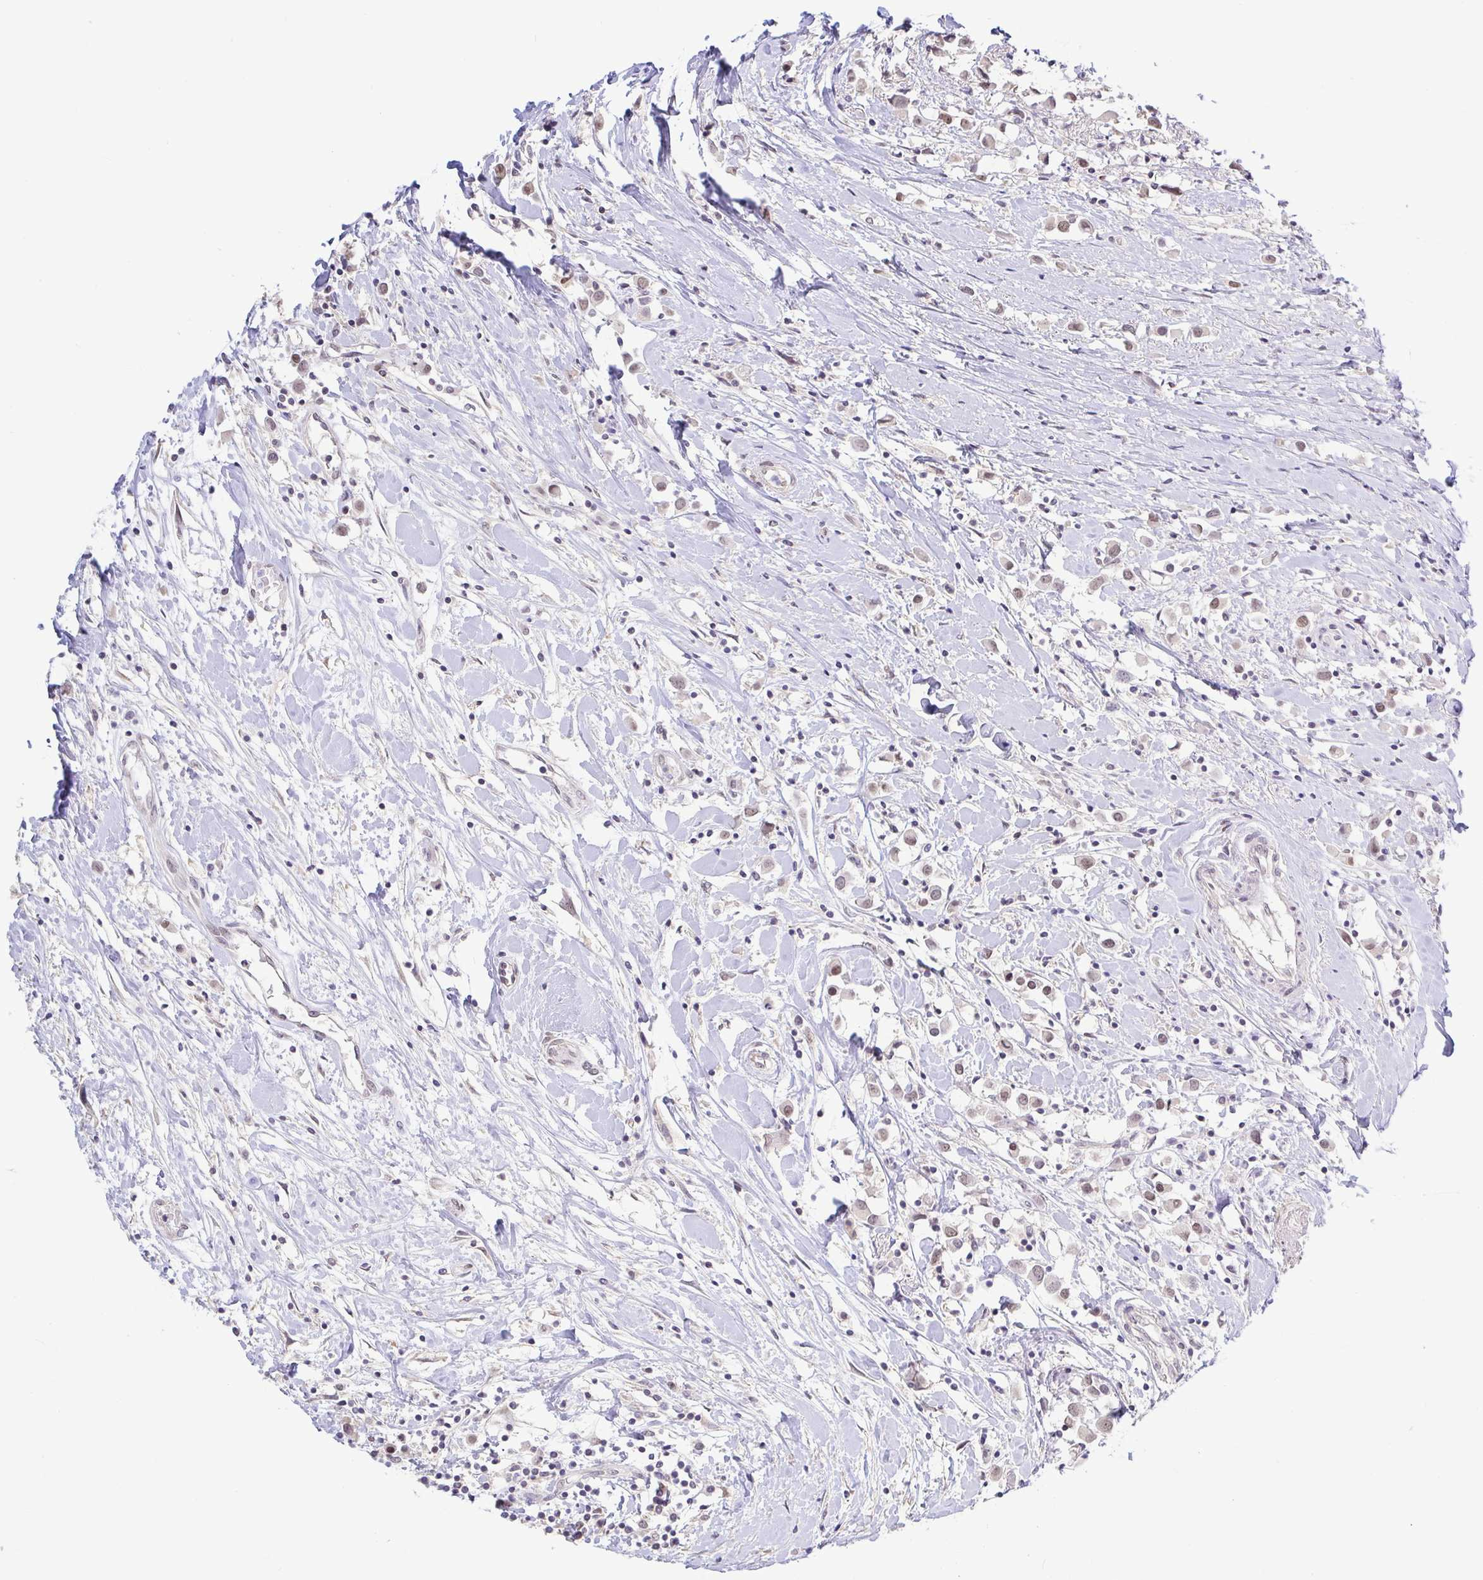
{"staining": {"intensity": "moderate", "quantity": ">75%", "location": "nuclear"}, "tissue": "breast cancer", "cell_type": "Tumor cells", "image_type": "cancer", "snomed": [{"axis": "morphology", "description": "Duct carcinoma"}, {"axis": "topography", "description": "Breast"}], "caption": "Breast cancer (infiltrating ductal carcinoma) stained with DAB (3,3'-diaminobenzidine) immunohistochemistry (IHC) demonstrates medium levels of moderate nuclear positivity in approximately >75% of tumor cells.", "gene": "HYPK", "patient": {"sex": "female", "age": 61}}